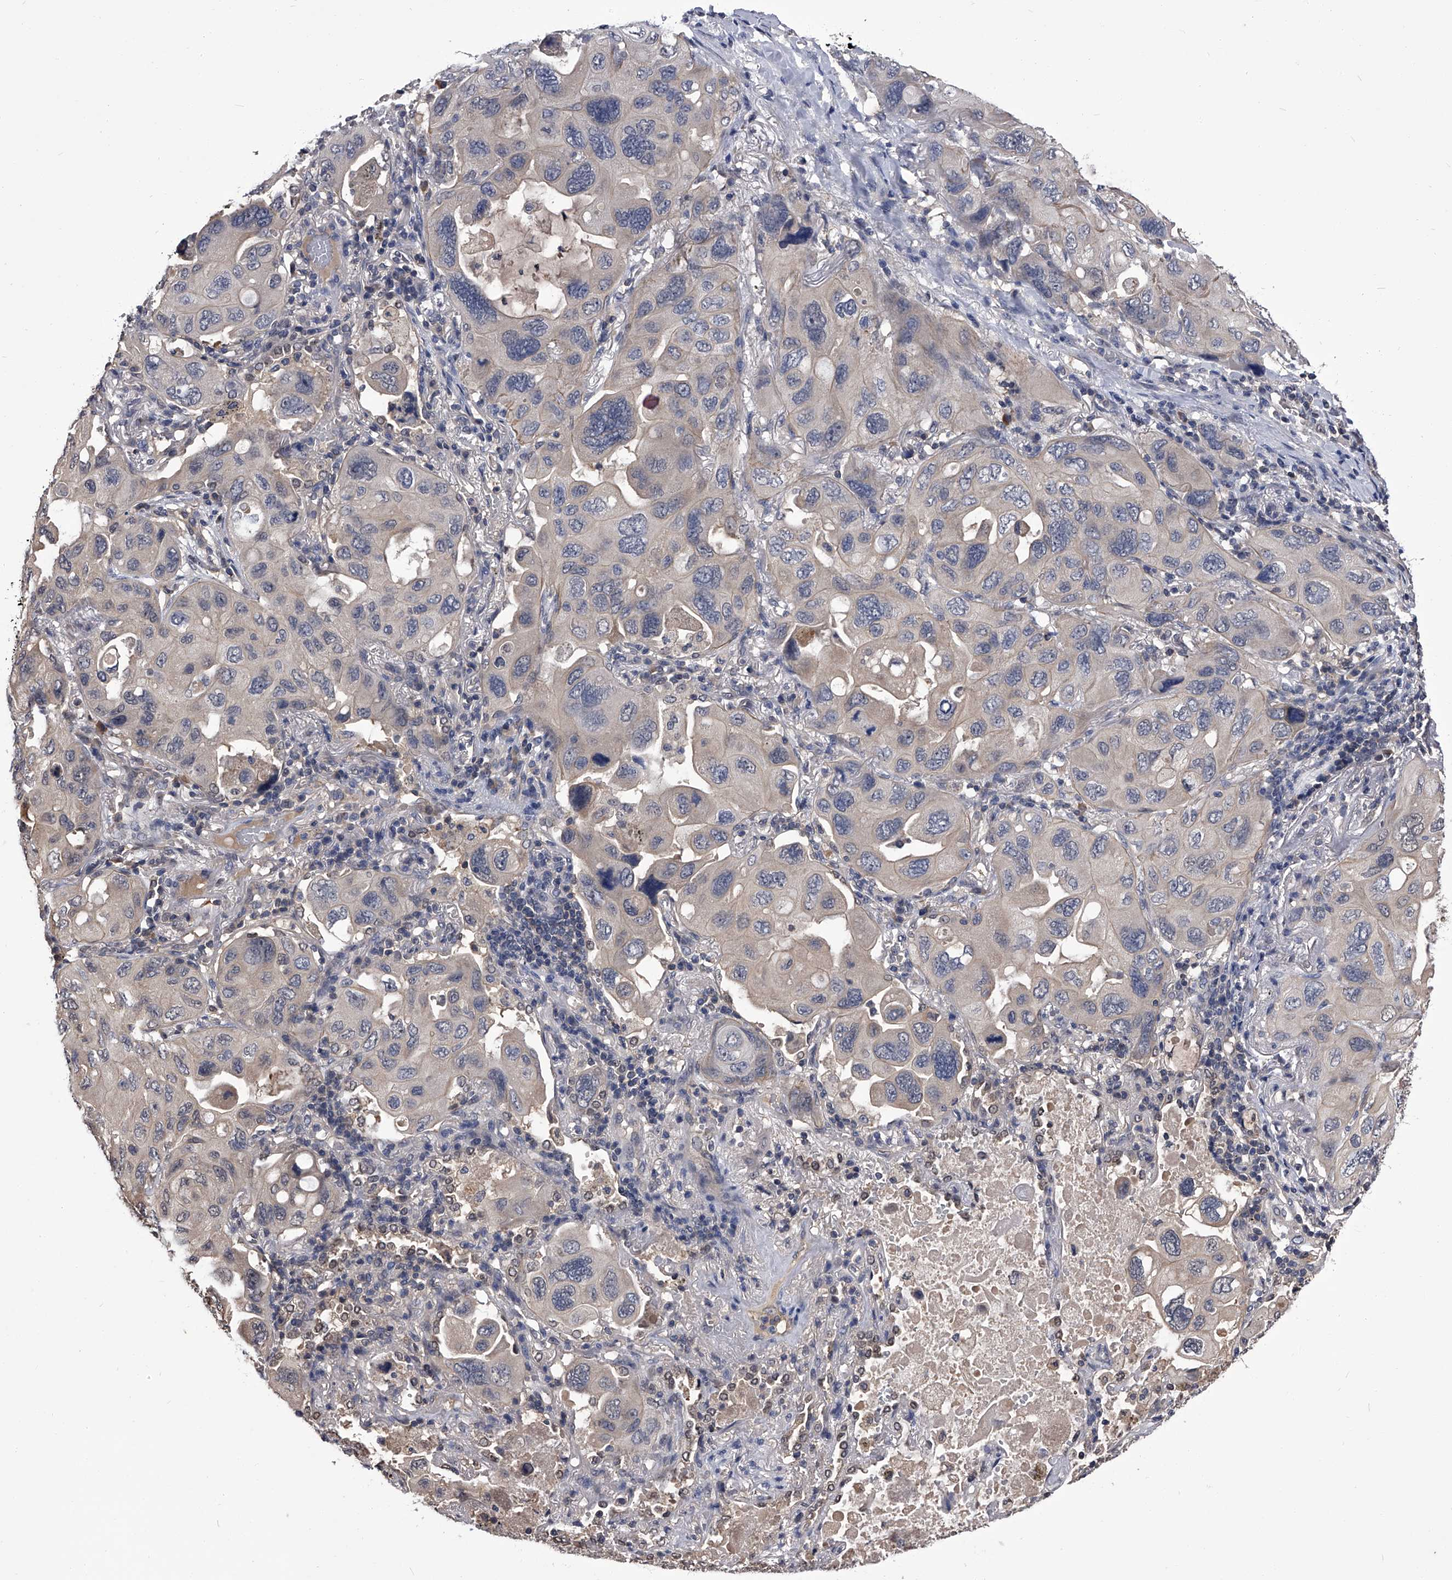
{"staining": {"intensity": "negative", "quantity": "none", "location": "none"}, "tissue": "lung cancer", "cell_type": "Tumor cells", "image_type": "cancer", "snomed": [{"axis": "morphology", "description": "Squamous cell carcinoma, NOS"}, {"axis": "topography", "description": "Lung"}], "caption": "Immunohistochemical staining of human lung cancer shows no significant positivity in tumor cells. (Brightfield microscopy of DAB immunohistochemistry at high magnification).", "gene": "SLC18B1", "patient": {"sex": "female", "age": 73}}